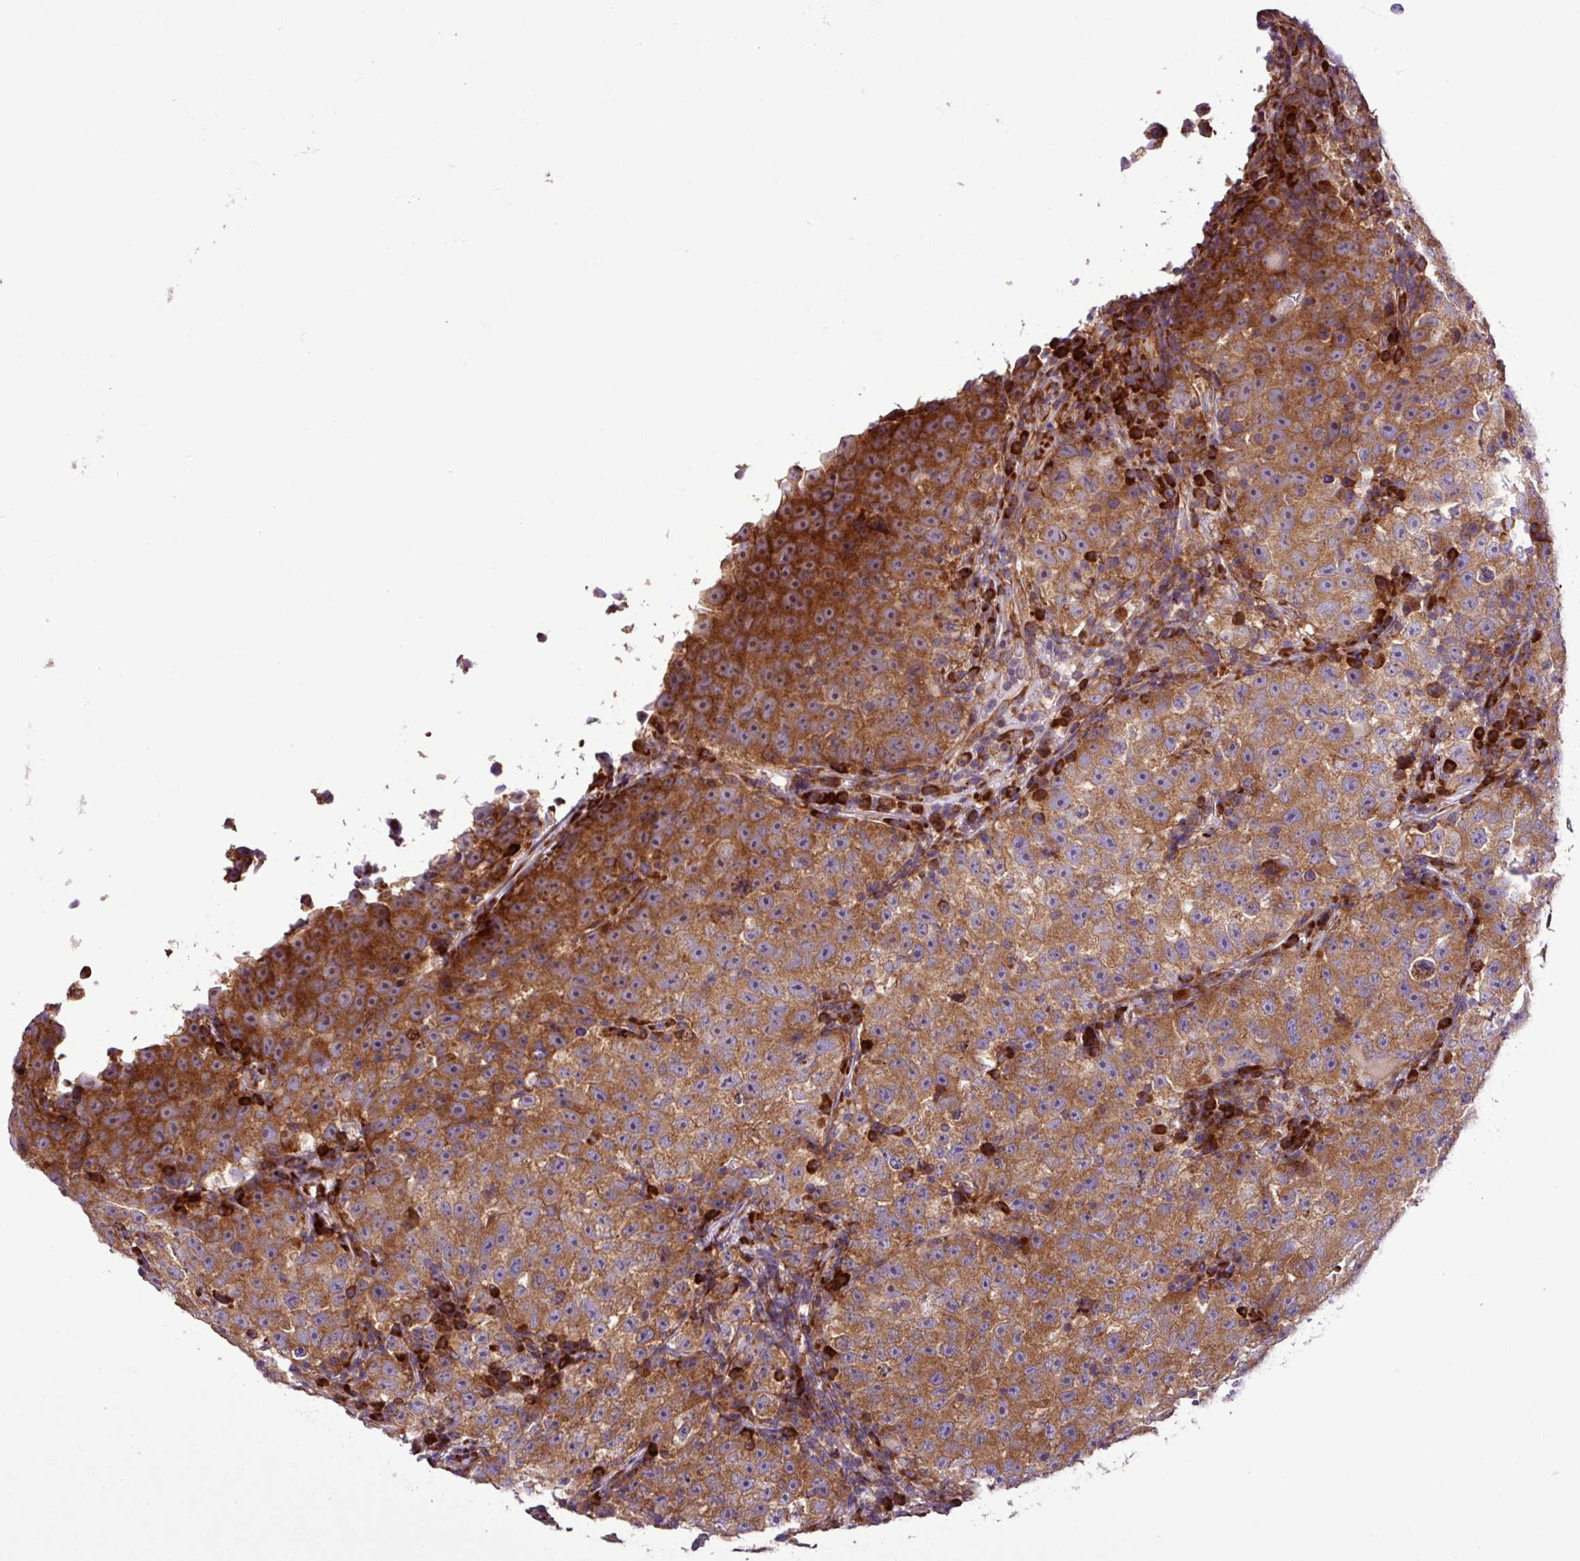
{"staining": {"intensity": "moderate", "quantity": ">75%", "location": "cytoplasmic/membranous"}, "tissue": "testis cancer", "cell_type": "Tumor cells", "image_type": "cancer", "snomed": [{"axis": "morphology", "description": "Seminoma, NOS"}, {"axis": "topography", "description": "Testis"}], "caption": "Moderate cytoplasmic/membranous positivity is present in approximately >75% of tumor cells in testis cancer.", "gene": "RPL13", "patient": {"sex": "male", "age": 22}}